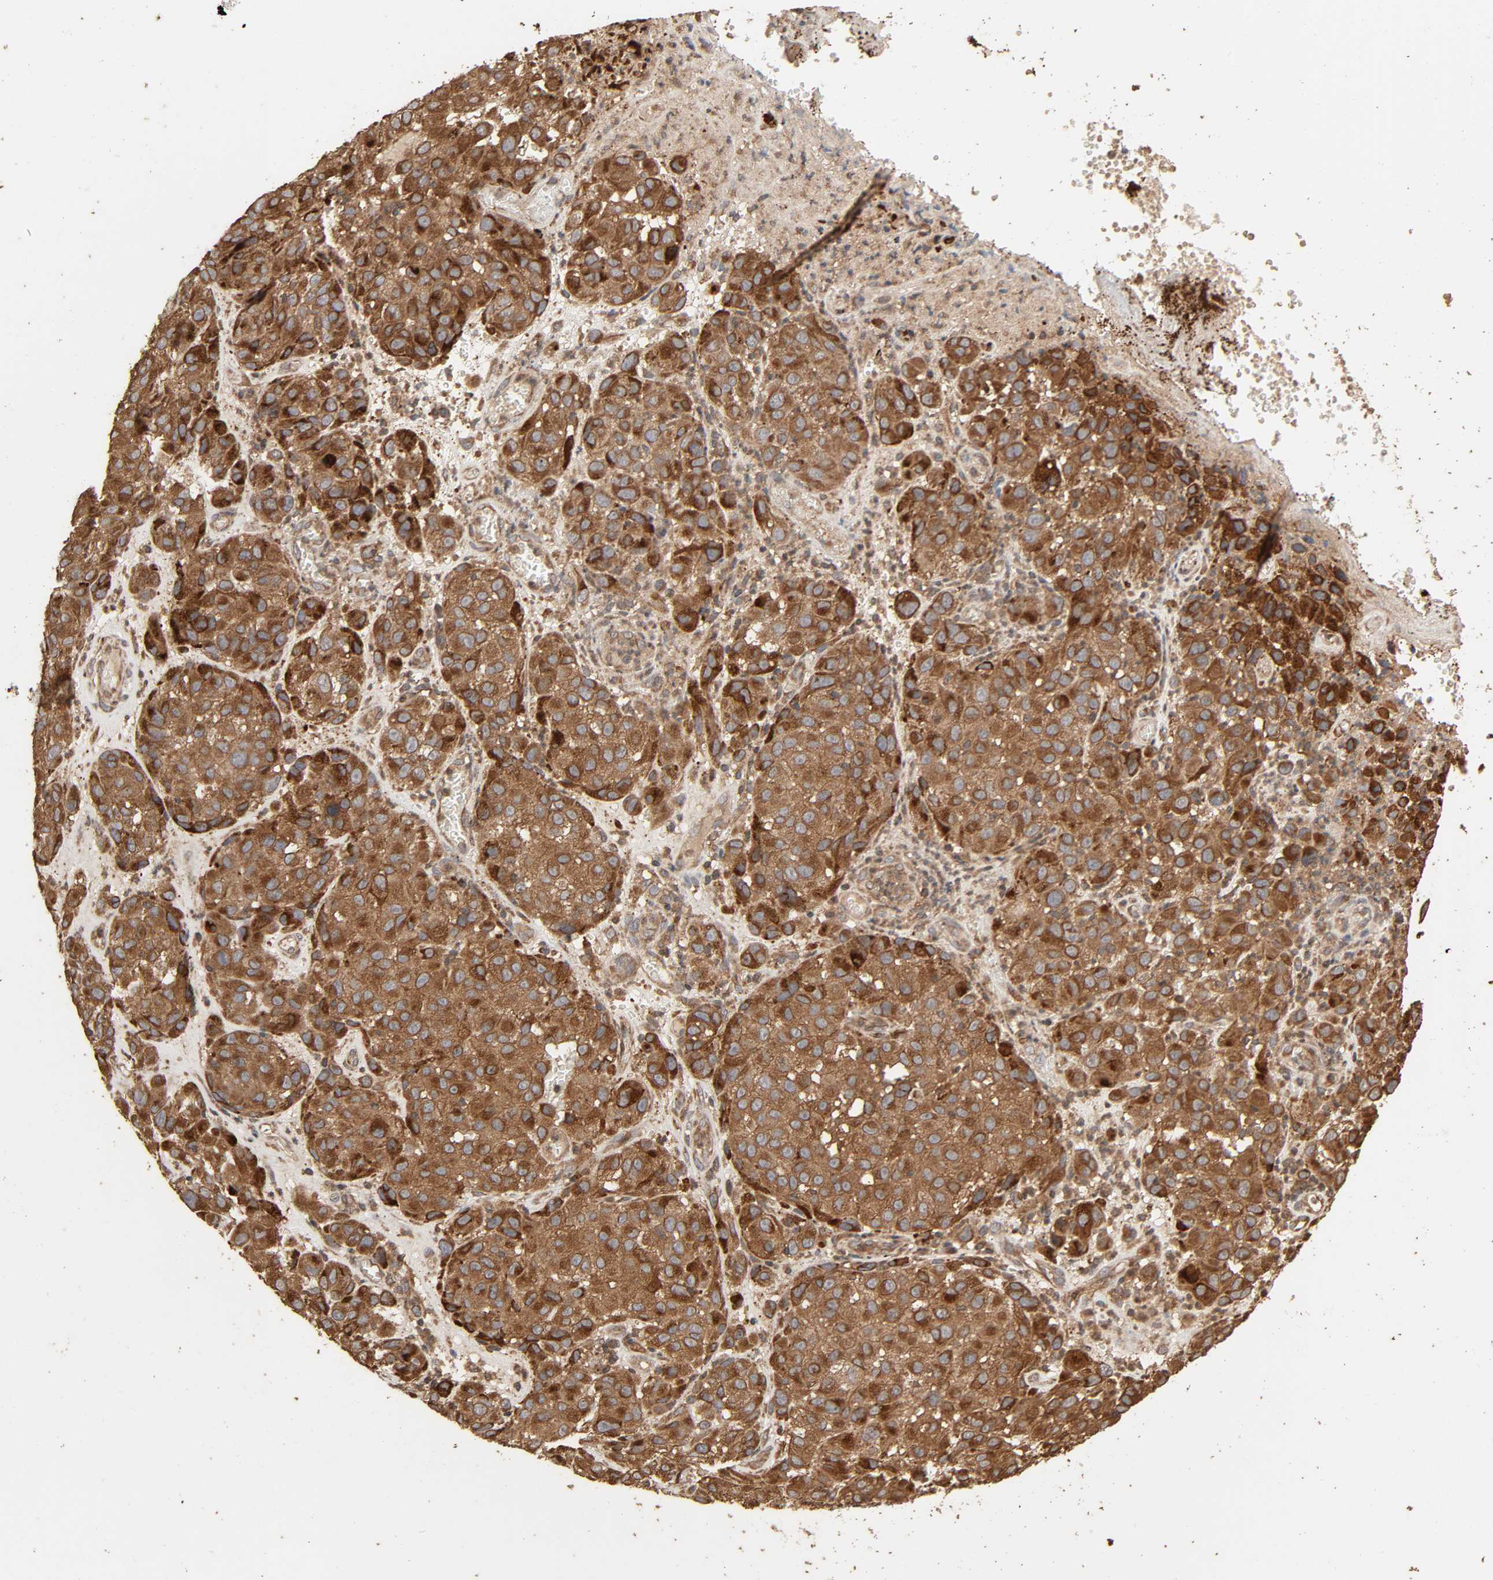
{"staining": {"intensity": "strong", "quantity": "25%-75%", "location": "cytoplasmic/membranous"}, "tissue": "melanoma", "cell_type": "Tumor cells", "image_type": "cancer", "snomed": [{"axis": "morphology", "description": "Malignant melanoma, NOS"}, {"axis": "topography", "description": "Skin"}], "caption": "Malignant melanoma tissue displays strong cytoplasmic/membranous positivity in approximately 25%-75% of tumor cells, visualized by immunohistochemistry.", "gene": "RPS6KA6", "patient": {"sex": "female", "age": 21}}